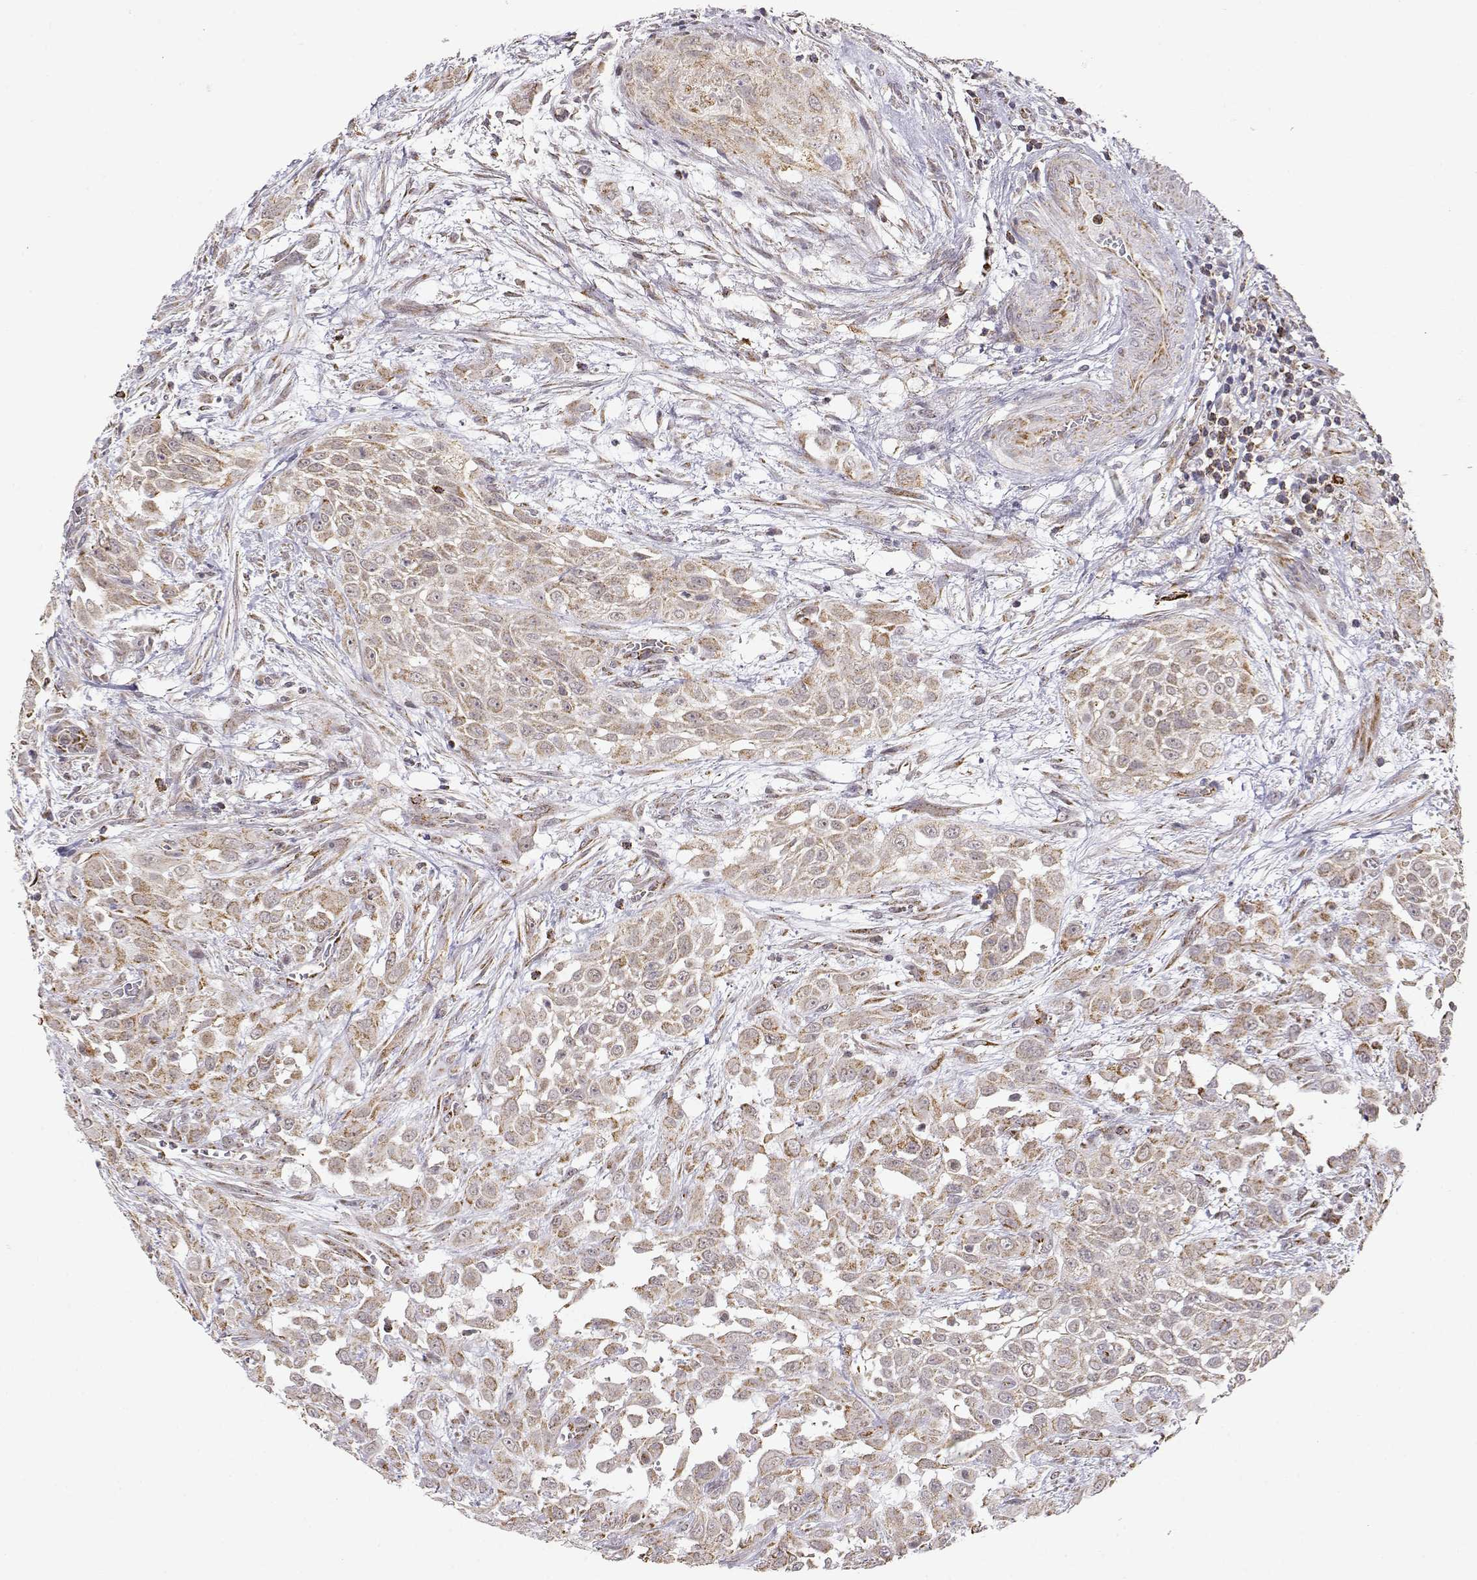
{"staining": {"intensity": "weak", "quantity": ">75%", "location": "cytoplasmic/membranous"}, "tissue": "urothelial cancer", "cell_type": "Tumor cells", "image_type": "cancer", "snomed": [{"axis": "morphology", "description": "Urothelial carcinoma, High grade"}, {"axis": "topography", "description": "Urinary bladder"}], "caption": "An image of human urothelial cancer stained for a protein reveals weak cytoplasmic/membranous brown staining in tumor cells.", "gene": "EXOG", "patient": {"sex": "male", "age": 57}}